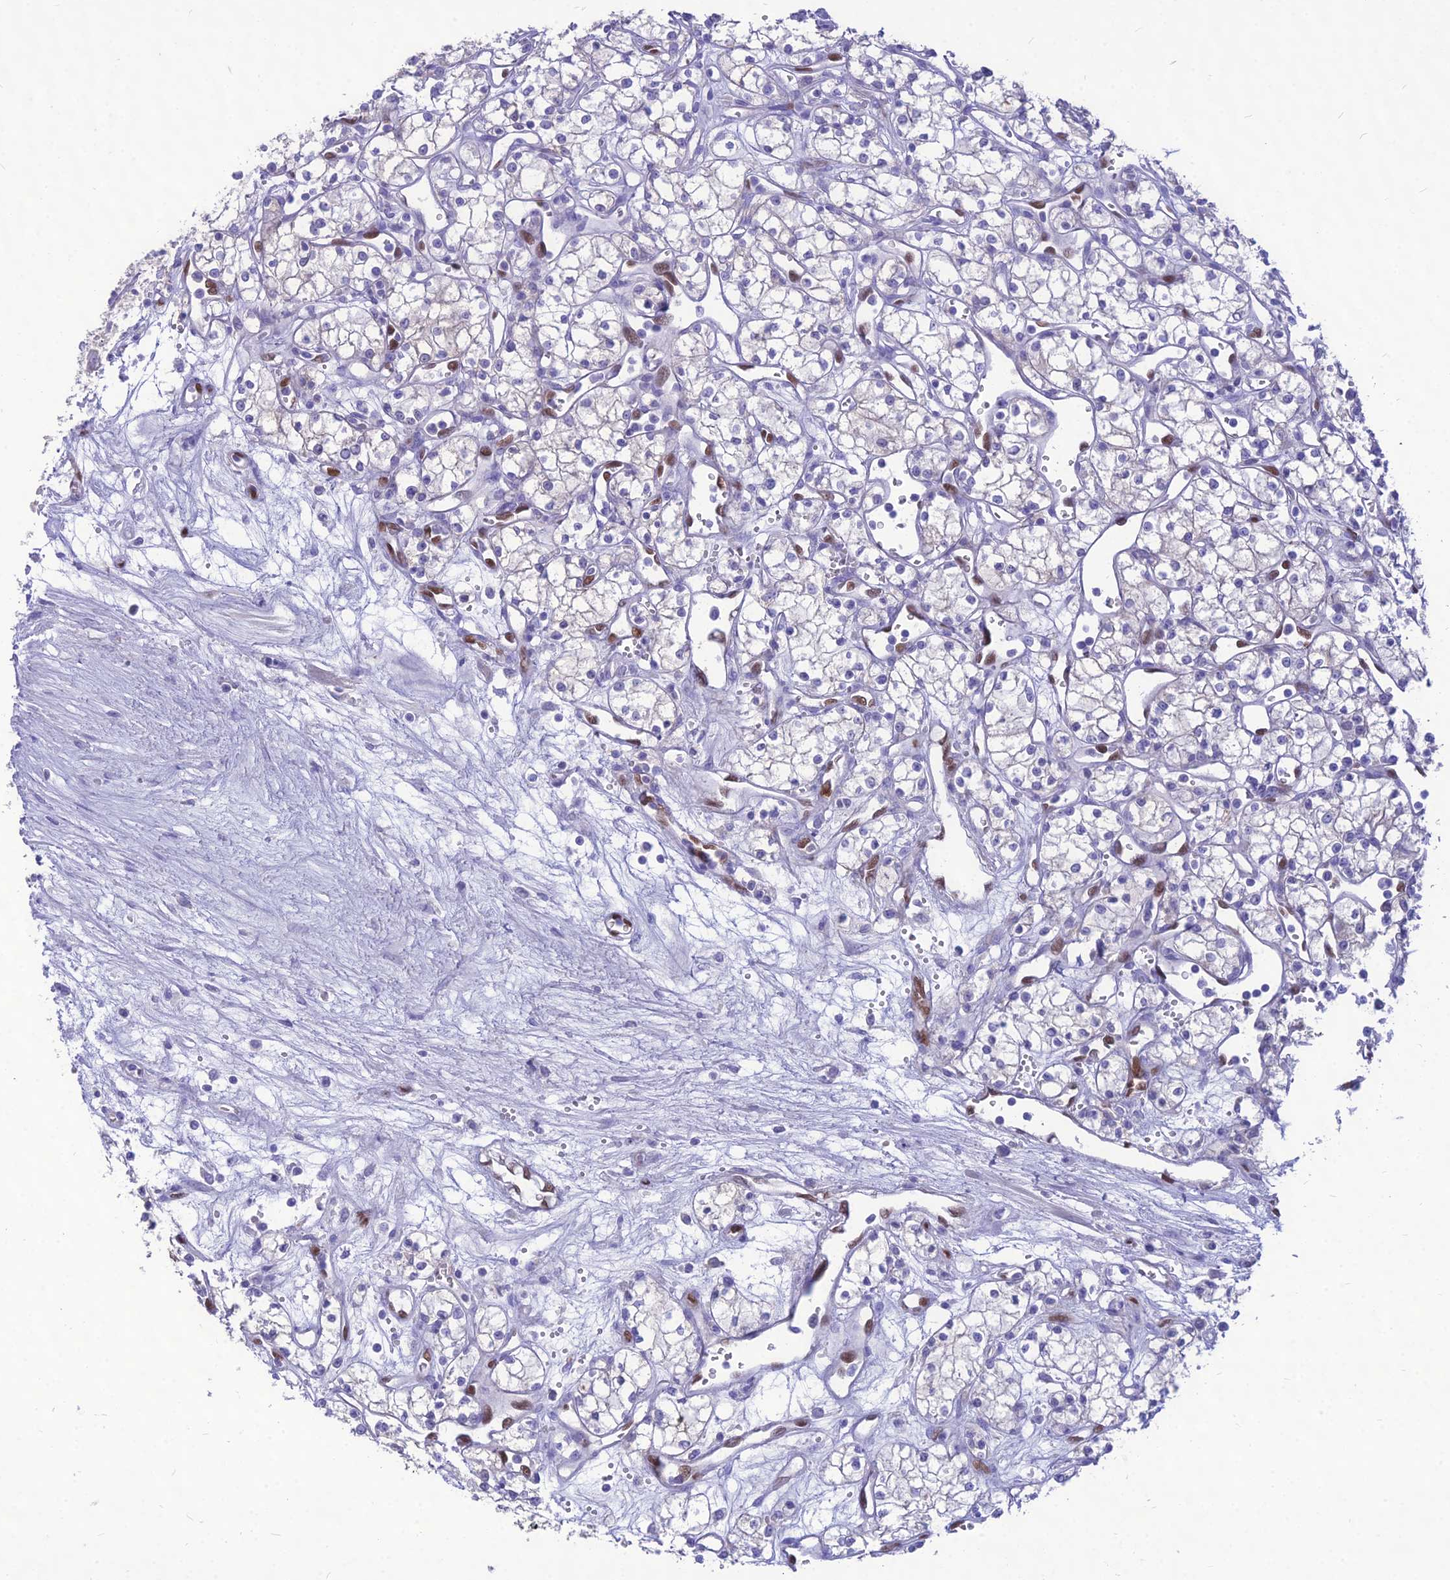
{"staining": {"intensity": "negative", "quantity": "none", "location": "none"}, "tissue": "renal cancer", "cell_type": "Tumor cells", "image_type": "cancer", "snomed": [{"axis": "morphology", "description": "Adenocarcinoma, NOS"}, {"axis": "topography", "description": "Kidney"}], "caption": "IHC of human renal adenocarcinoma displays no staining in tumor cells. Nuclei are stained in blue.", "gene": "NOVA2", "patient": {"sex": "male", "age": 59}}